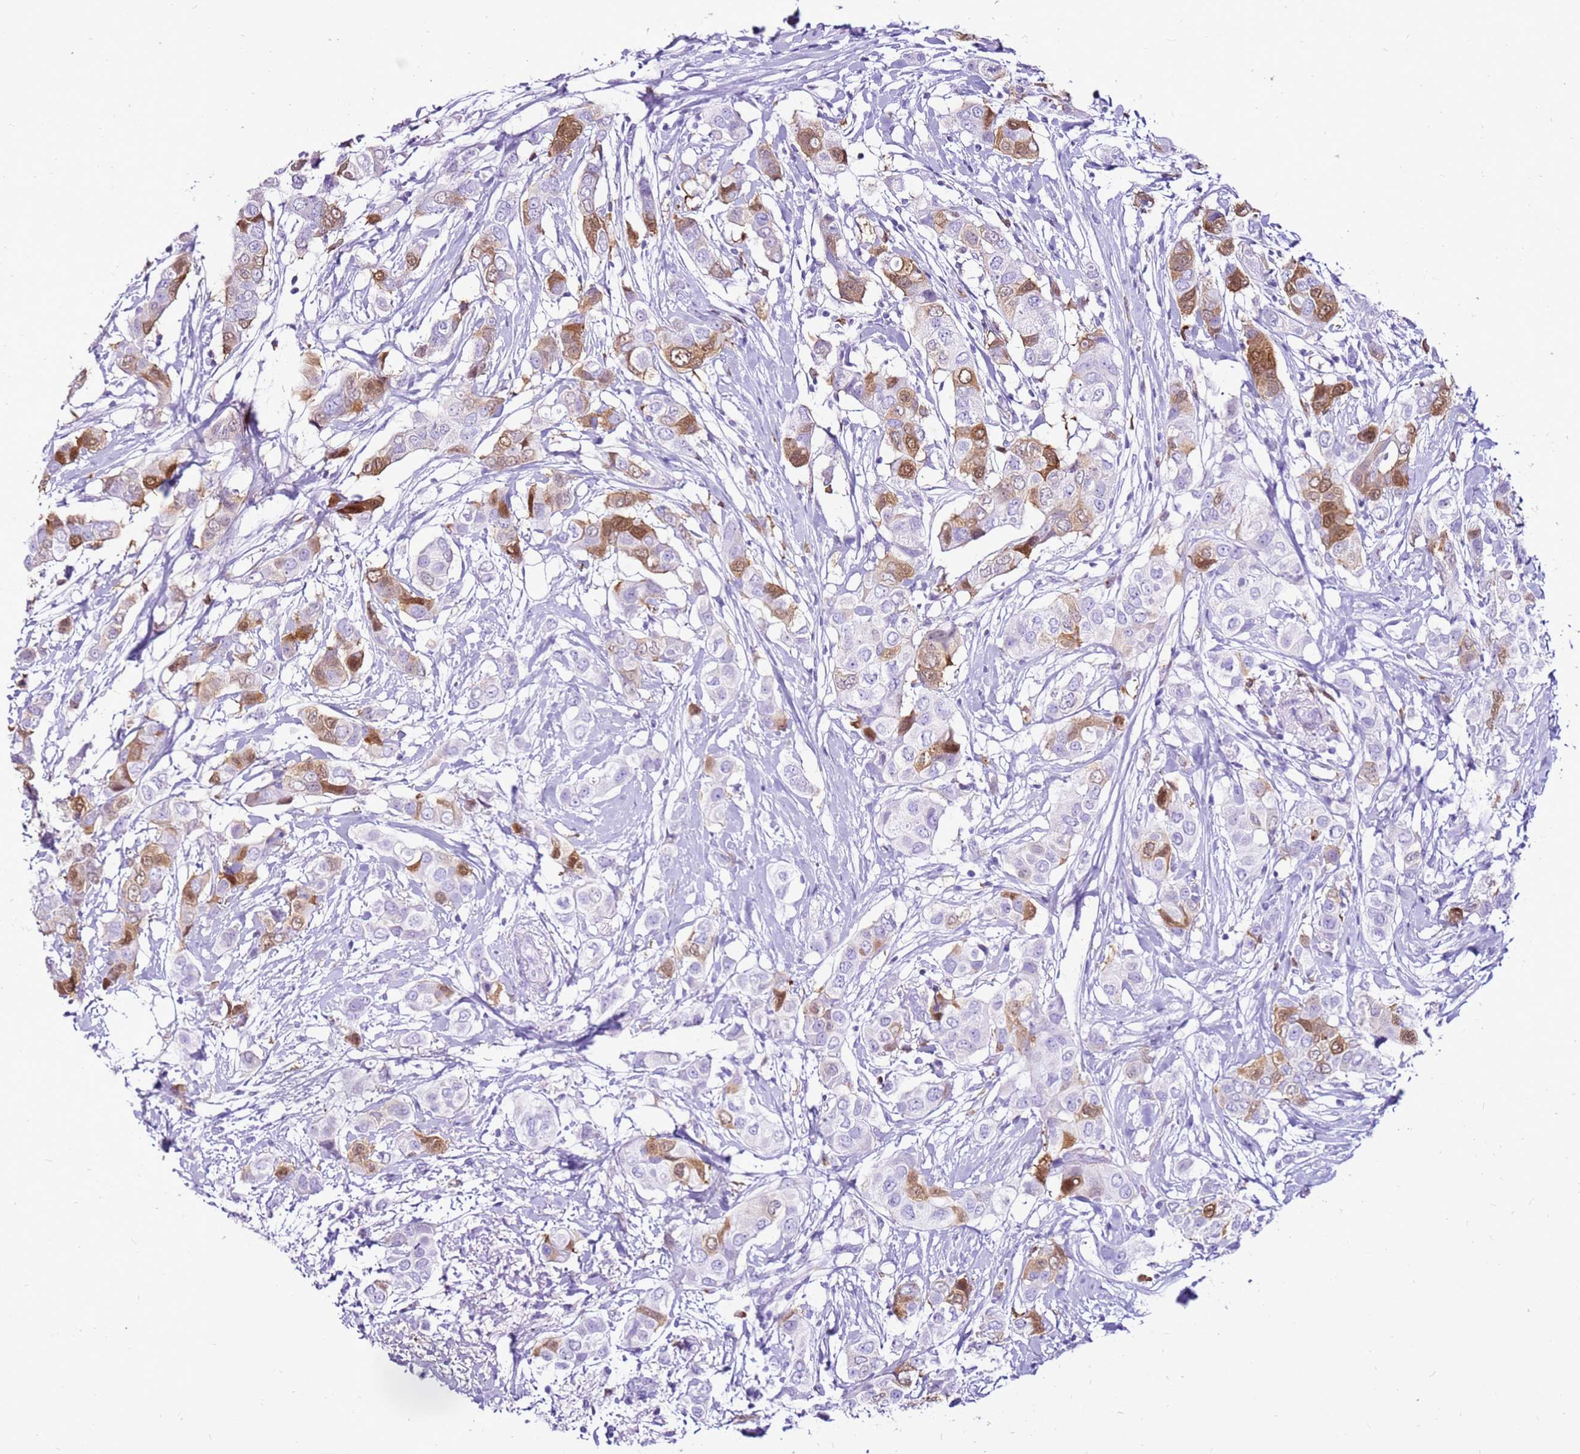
{"staining": {"intensity": "moderate", "quantity": "<25%", "location": "cytoplasmic/membranous,nuclear"}, "tissue": "breast cancer", "cell_type": "Tumor cells", "image_type": "cancer", "snomed": [{"axis": "morphology", "description": "Lobular carcinoma"}, {"axis": "topography", "description": "Breast"}], "caption": "A high-resolution photomicrograph shows immunohistochemistry (IHC) staining of lobular carcinoma (breast), which displays moderate cytoplasmic/membranous and nuclear expression in about <25% of tumor cells. (brown staining indicates protein expression, while blue staining denotes nuclei).", "gene": "SPC25", "patient": {"sex": "female", "age": 51}}